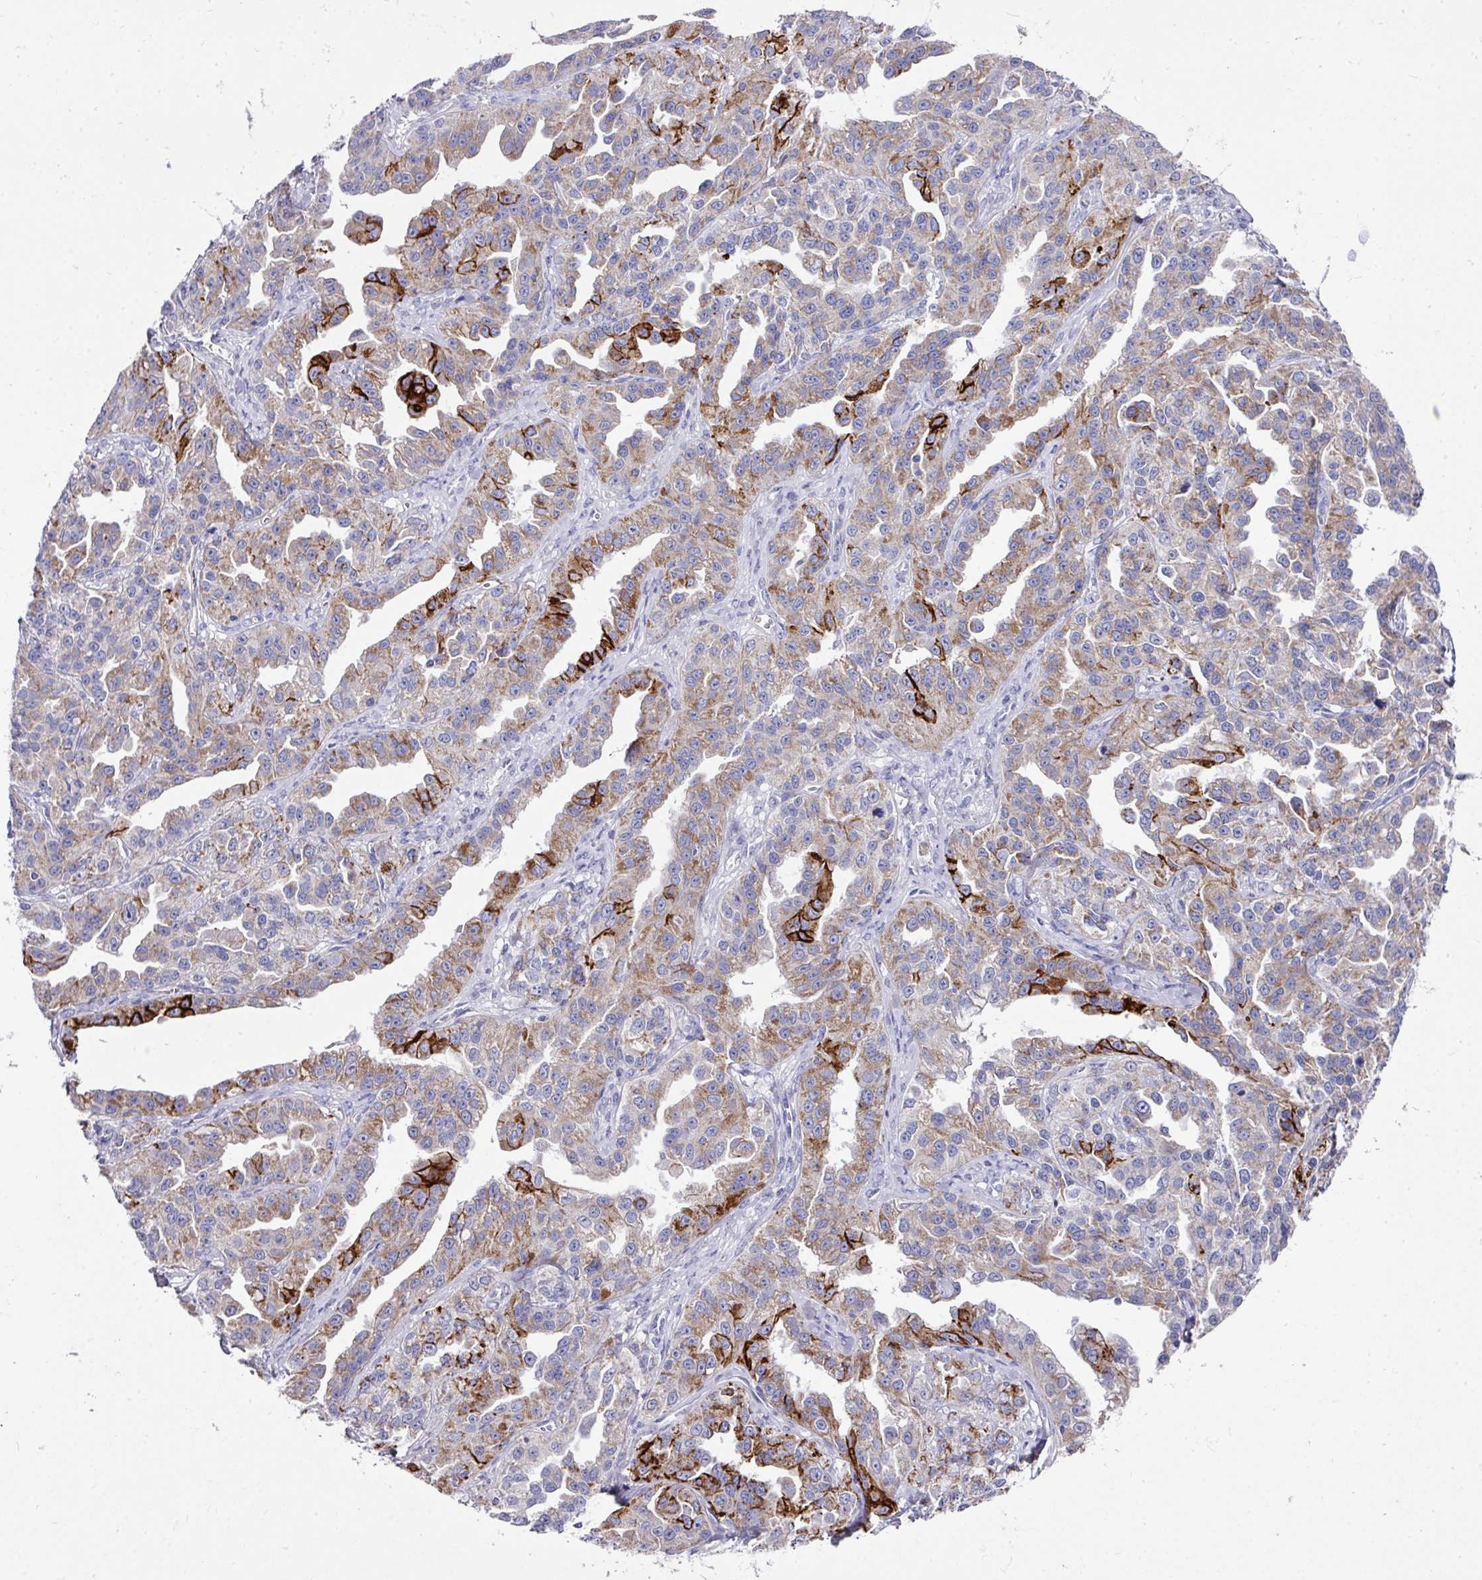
{"staining": {"intensity": "strong", "quantity": "<25%", "location": "cytoplasmic/membranous"}, "tissue": "ovarian cancer", "cell_type": "Tumor cells", "image_type": "cancer", "snomed": [{"axis": "morphology", "description": "Cystadenocarcinoma, serous, NOS"}, {"axis": "topography", "description": "Ovary"}], "caption": "Human serous cystadenocarcinoma (ovarian) stained with a brown dye shows strong cytoplasmic/membranous positive staining in approximately <25% of tumor cells.", "gene": "CLDN1", "patient": {"sex": "female", "age": 75}}